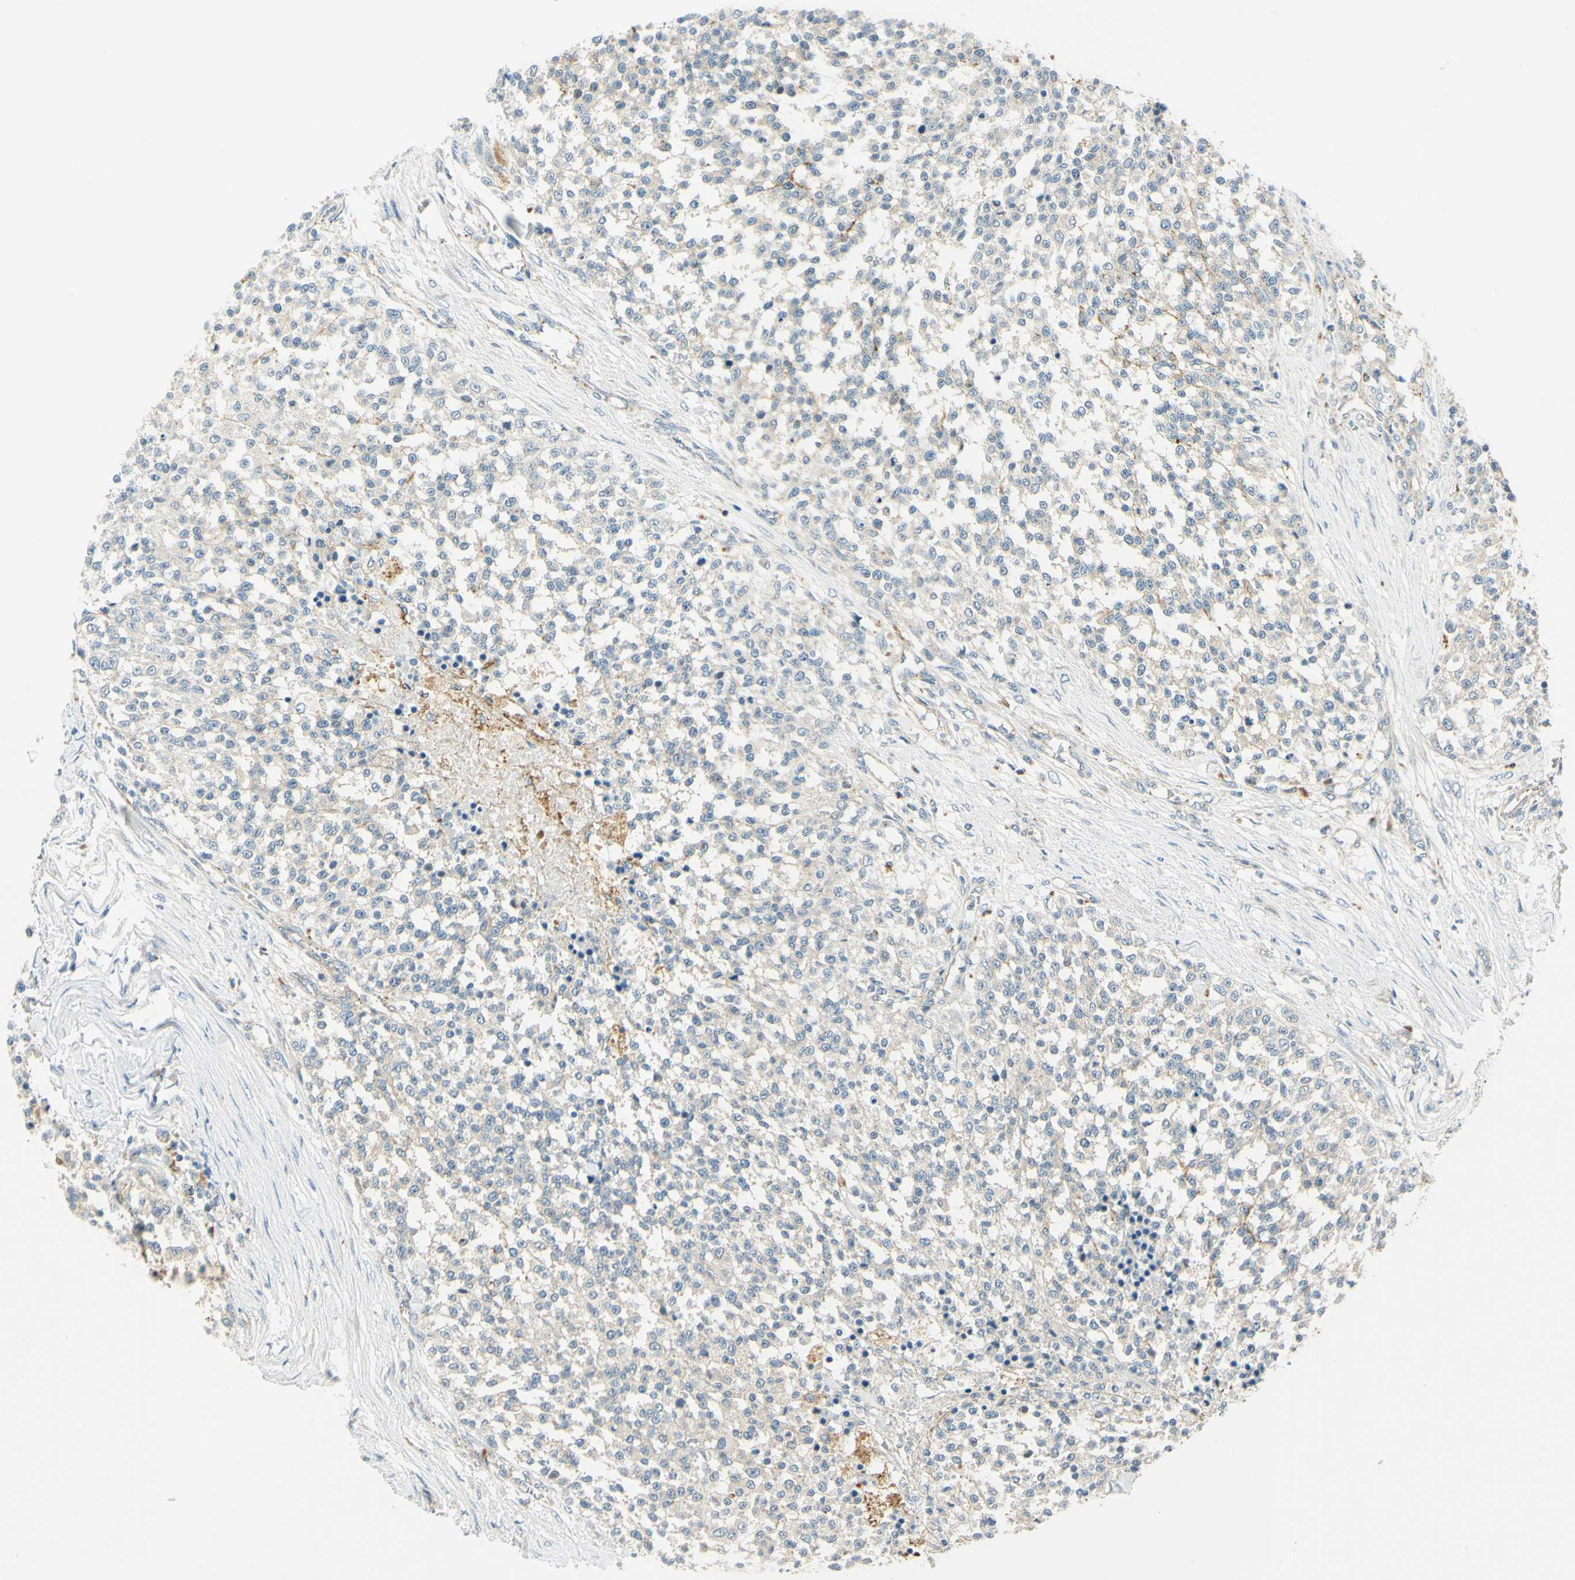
{"staining": {"intensity": "negative", "quantity": "none", "location": "none"}, "tissue": "testis cancer", "cell_type": "Tumor cells", "image_type": "cancer", "snomed": [{"axis": "morphology", "description": "Seminoma, NOS"}, {"axis": "topography", "description": "Testis"}], "caption": "Tumor cells are negative for brown protein staining in testis seminoma.", "gene": "LAMA3", "patient": {"sex": "male", "age": 59}}